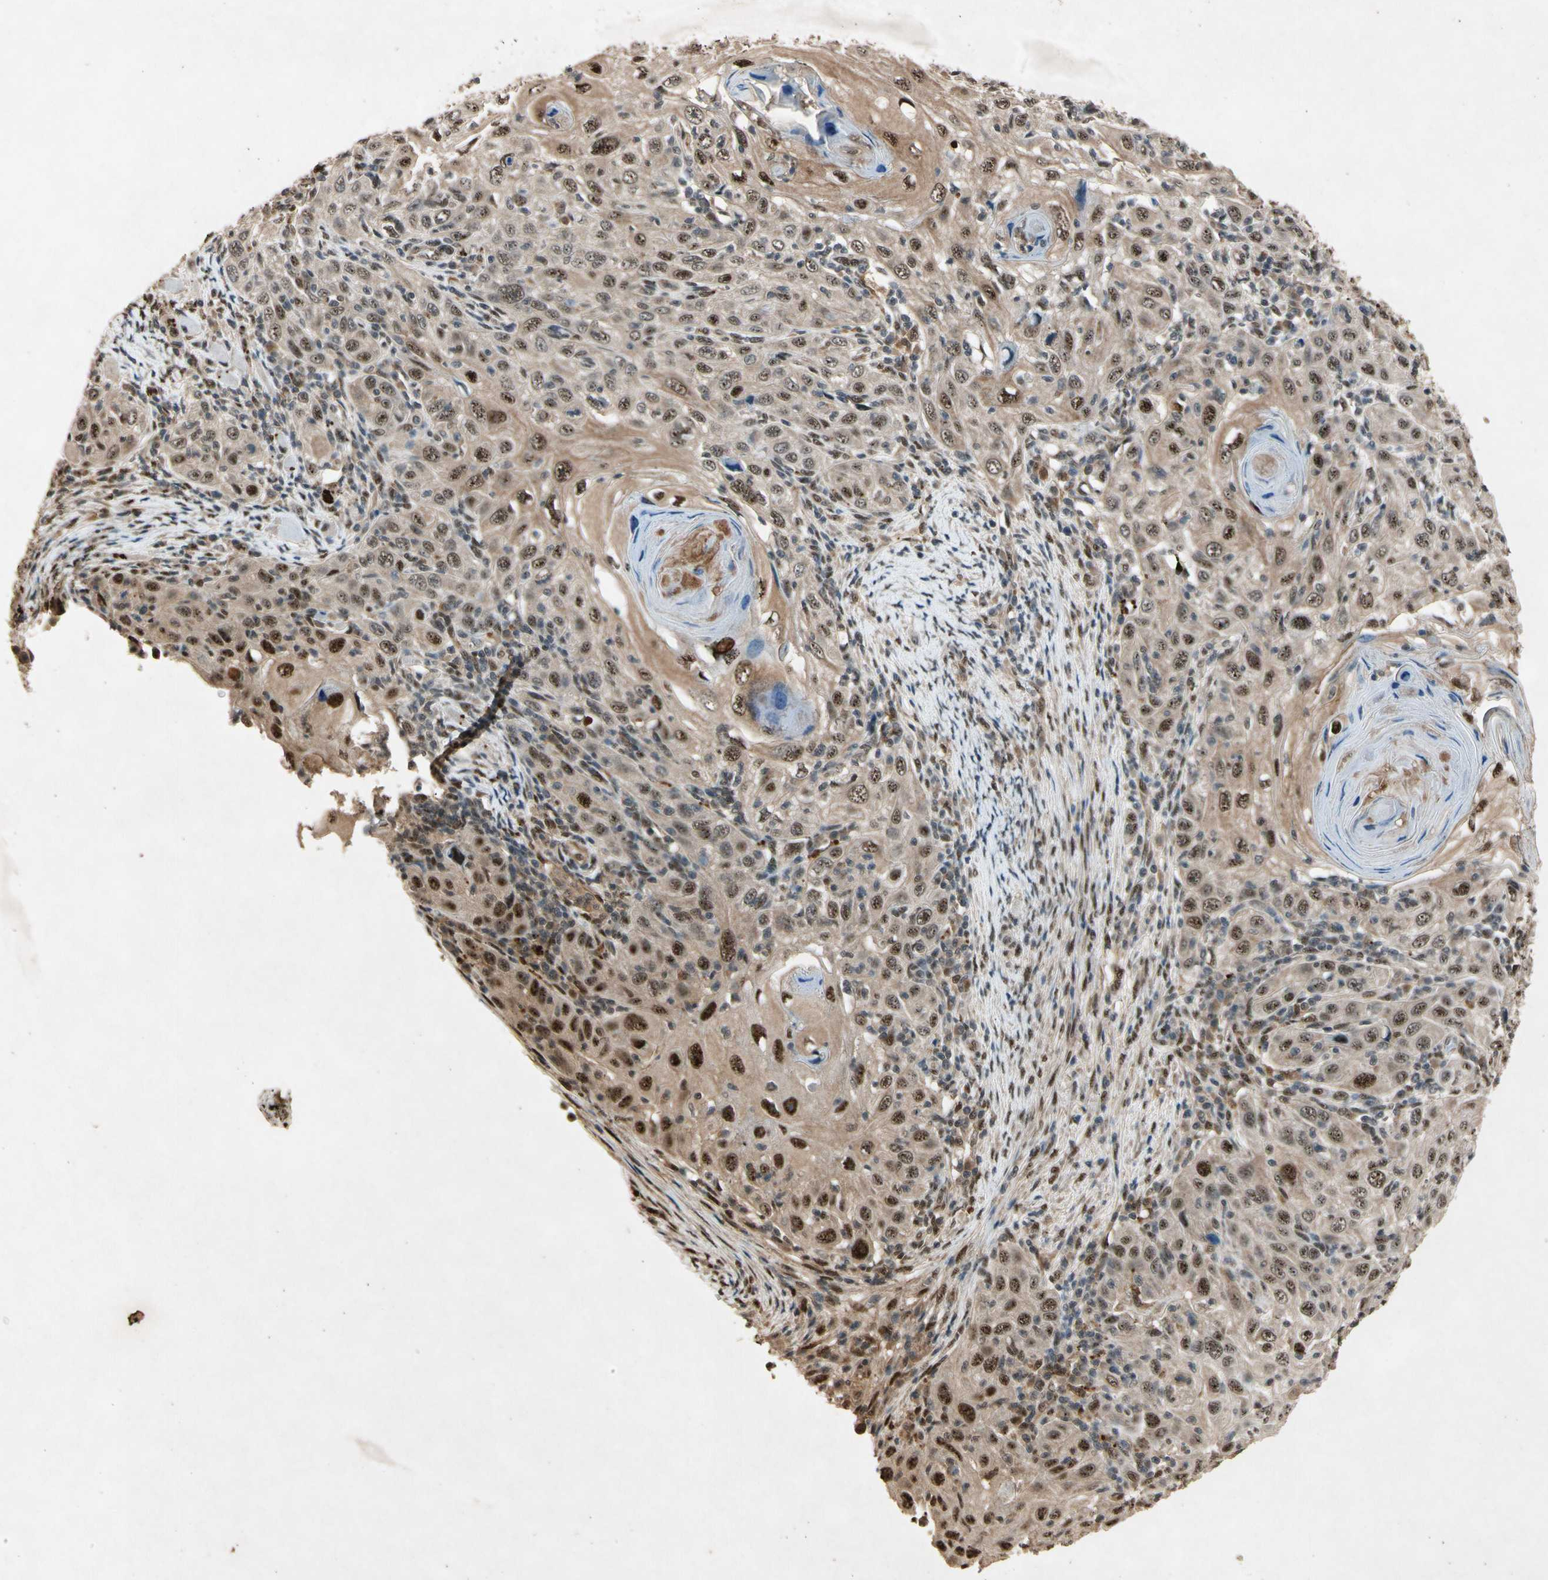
{"staining": {"intensity": "moderate", "quantity": ">75%", "location": "cytoplasmic/membranous,nuclear"}, "tissue": "skin cancer", "cell_type": "Tumor cells", "image_type": "cancer", "snomed": [{"axis": "morphology", "description": "Squamous cell carcinoma, NOS"}, {"axis": "topography", "description": "Skin"}], "caption": "Immunohistochemistry (IHC) photomicrograph of human squamous cell carcinoma (skin) stained for a protein (brown), which shows medium levels of moderate cytoplasmic/membranous and nuclear staining in approximately >75% of tumor cells.", "gene": "PML", "patient": {"sex": "female", "age": 88}}